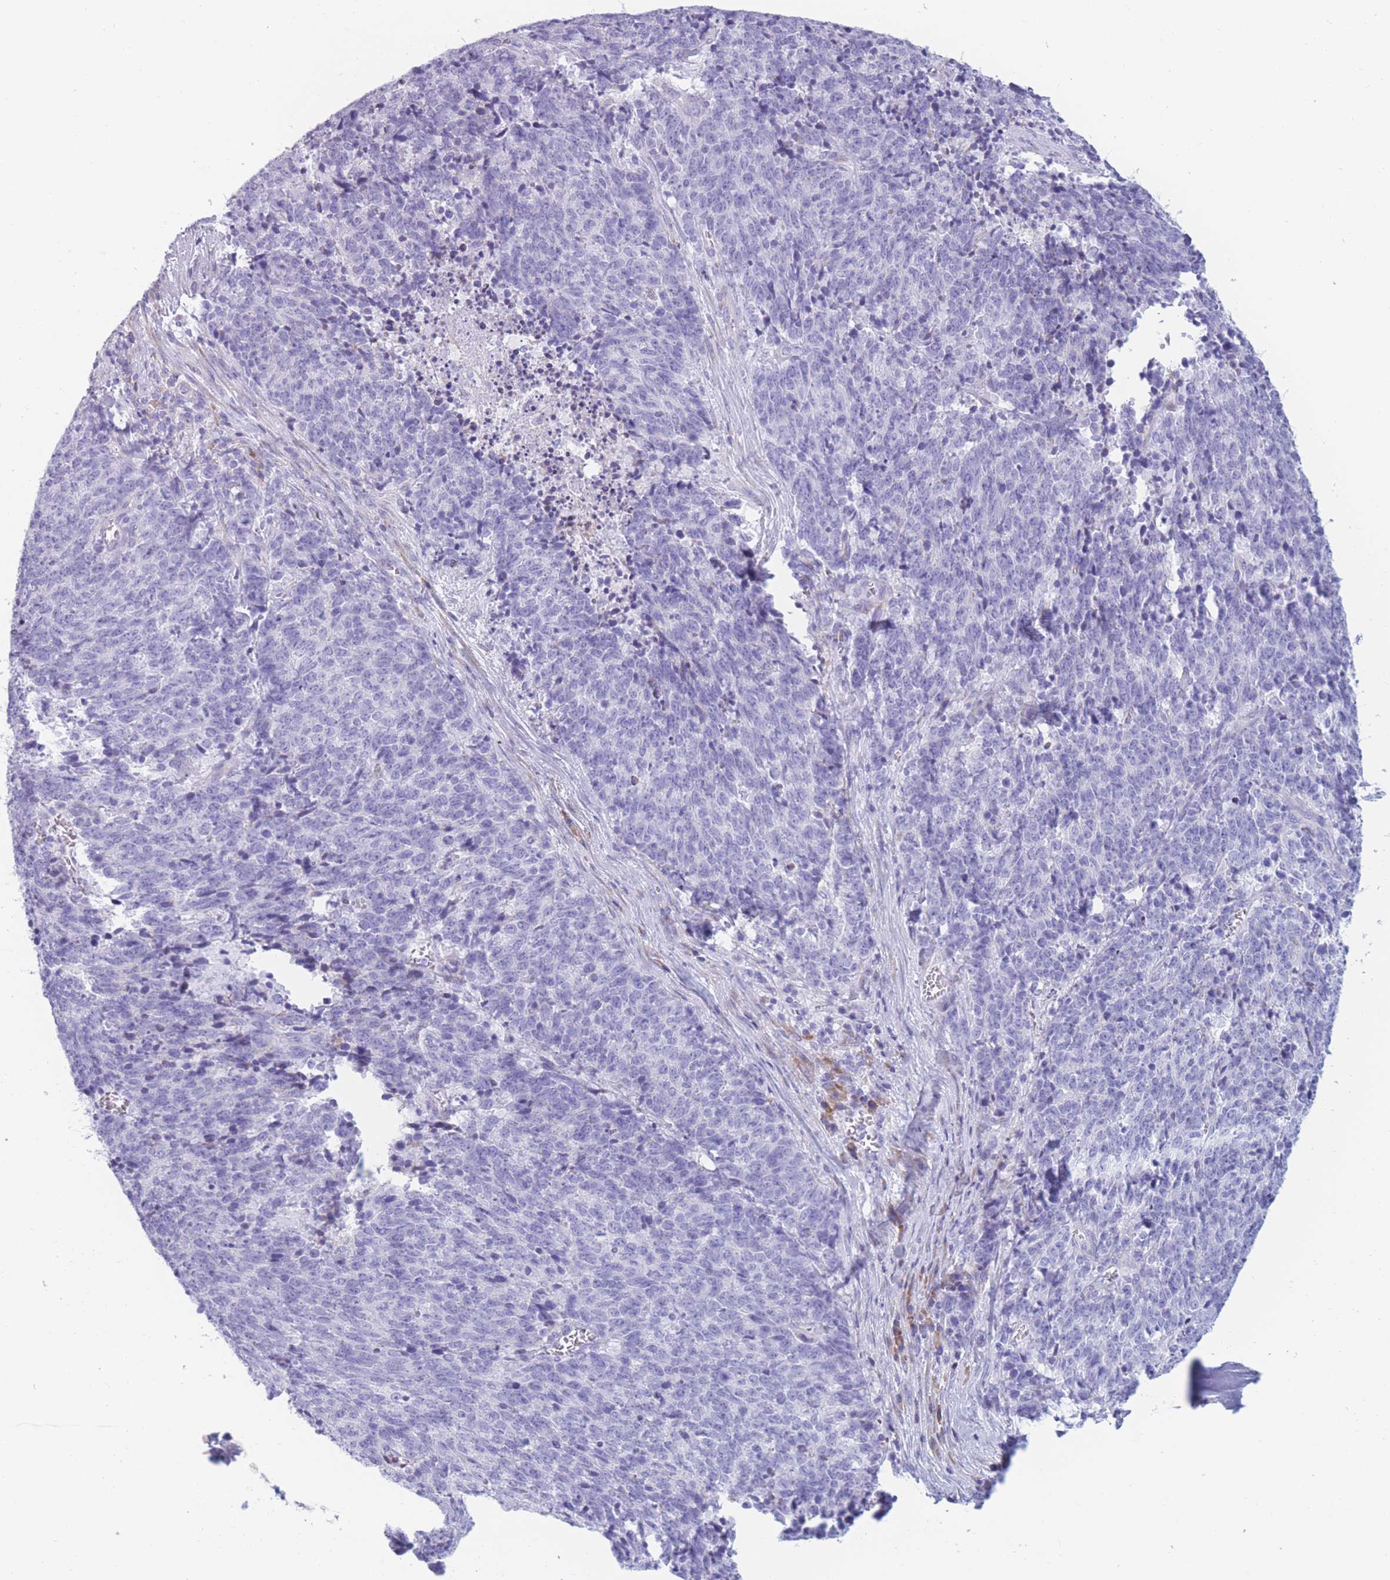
{"staining": {"intensity": "negative", "quantity": "none", "location": "none"}, "tissue": "cervical cancer", "cell_type": "Tumor cells", "image_type": "cancer", "snomed": [{"axis": "morphology", "description": "Squamous cell carcinoma, NOS"}, {"axis": "topography", "description": "Cervix"}], "caption": "Immunohistochemistry of human cervical cancer reveals no staining in tumor cells. (Brightfield microscopy of DAB IHC at high magnification).", "gene": "COL27A1", "patient": {"sex": "female", "age": 29}}